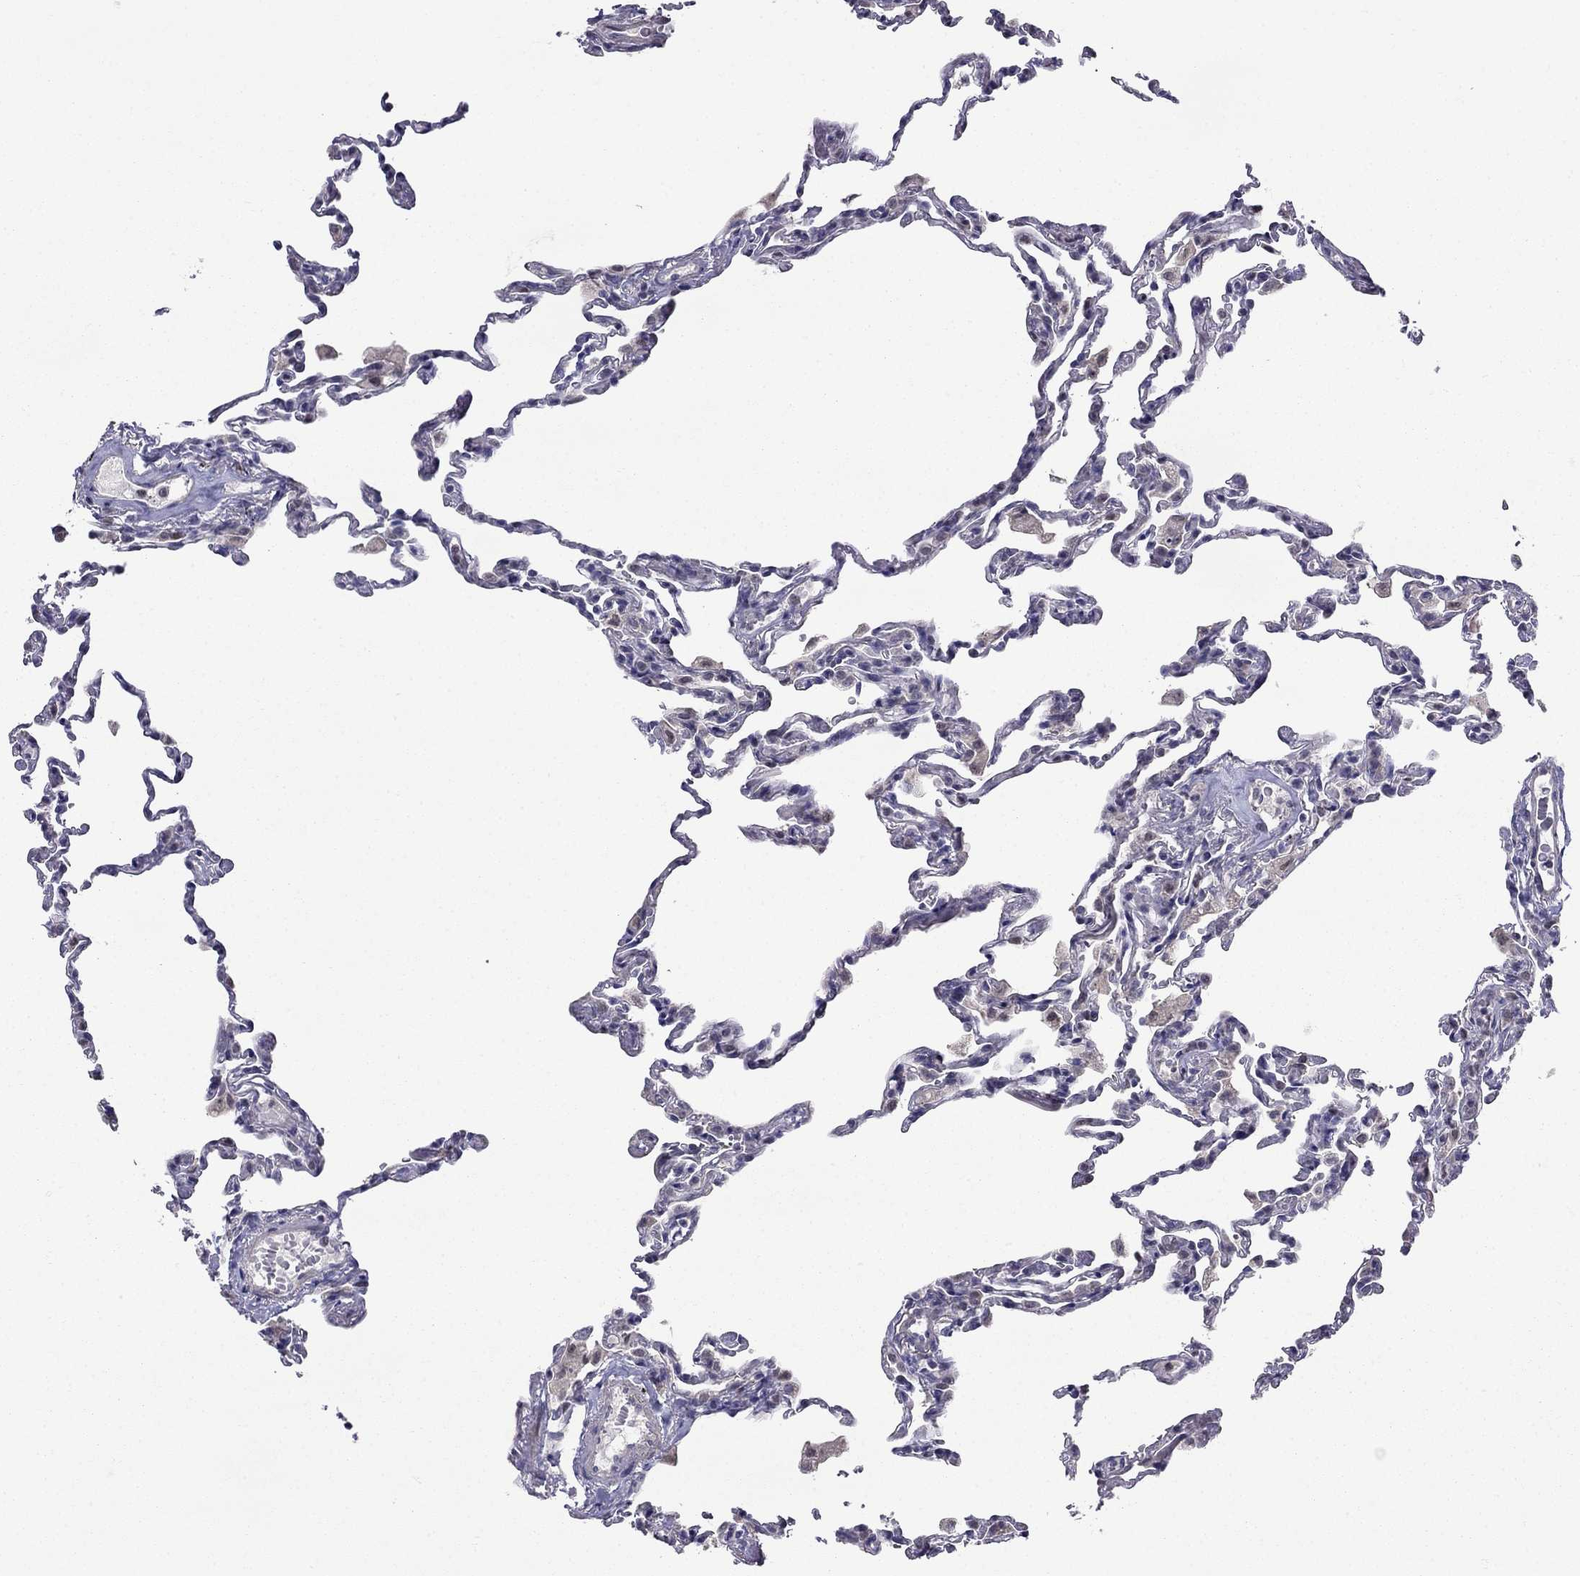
{"staining": {"intensity": "negative", "quantity": "none", "location": "none"}, "tissue": "lung", "cell_type": "Alveolar cells", "image_type": "normal", "snomed": [{"axis": "morphology", "description": "Normal tissue, NOS"}, {"axis": "topography", "description": "Lung"}], "caption": "The IHC histopathology image has no significant expression in alveolar cells of lung.", "gene": "LRRC39", "patient": {"sex": "female", "age": 57}}